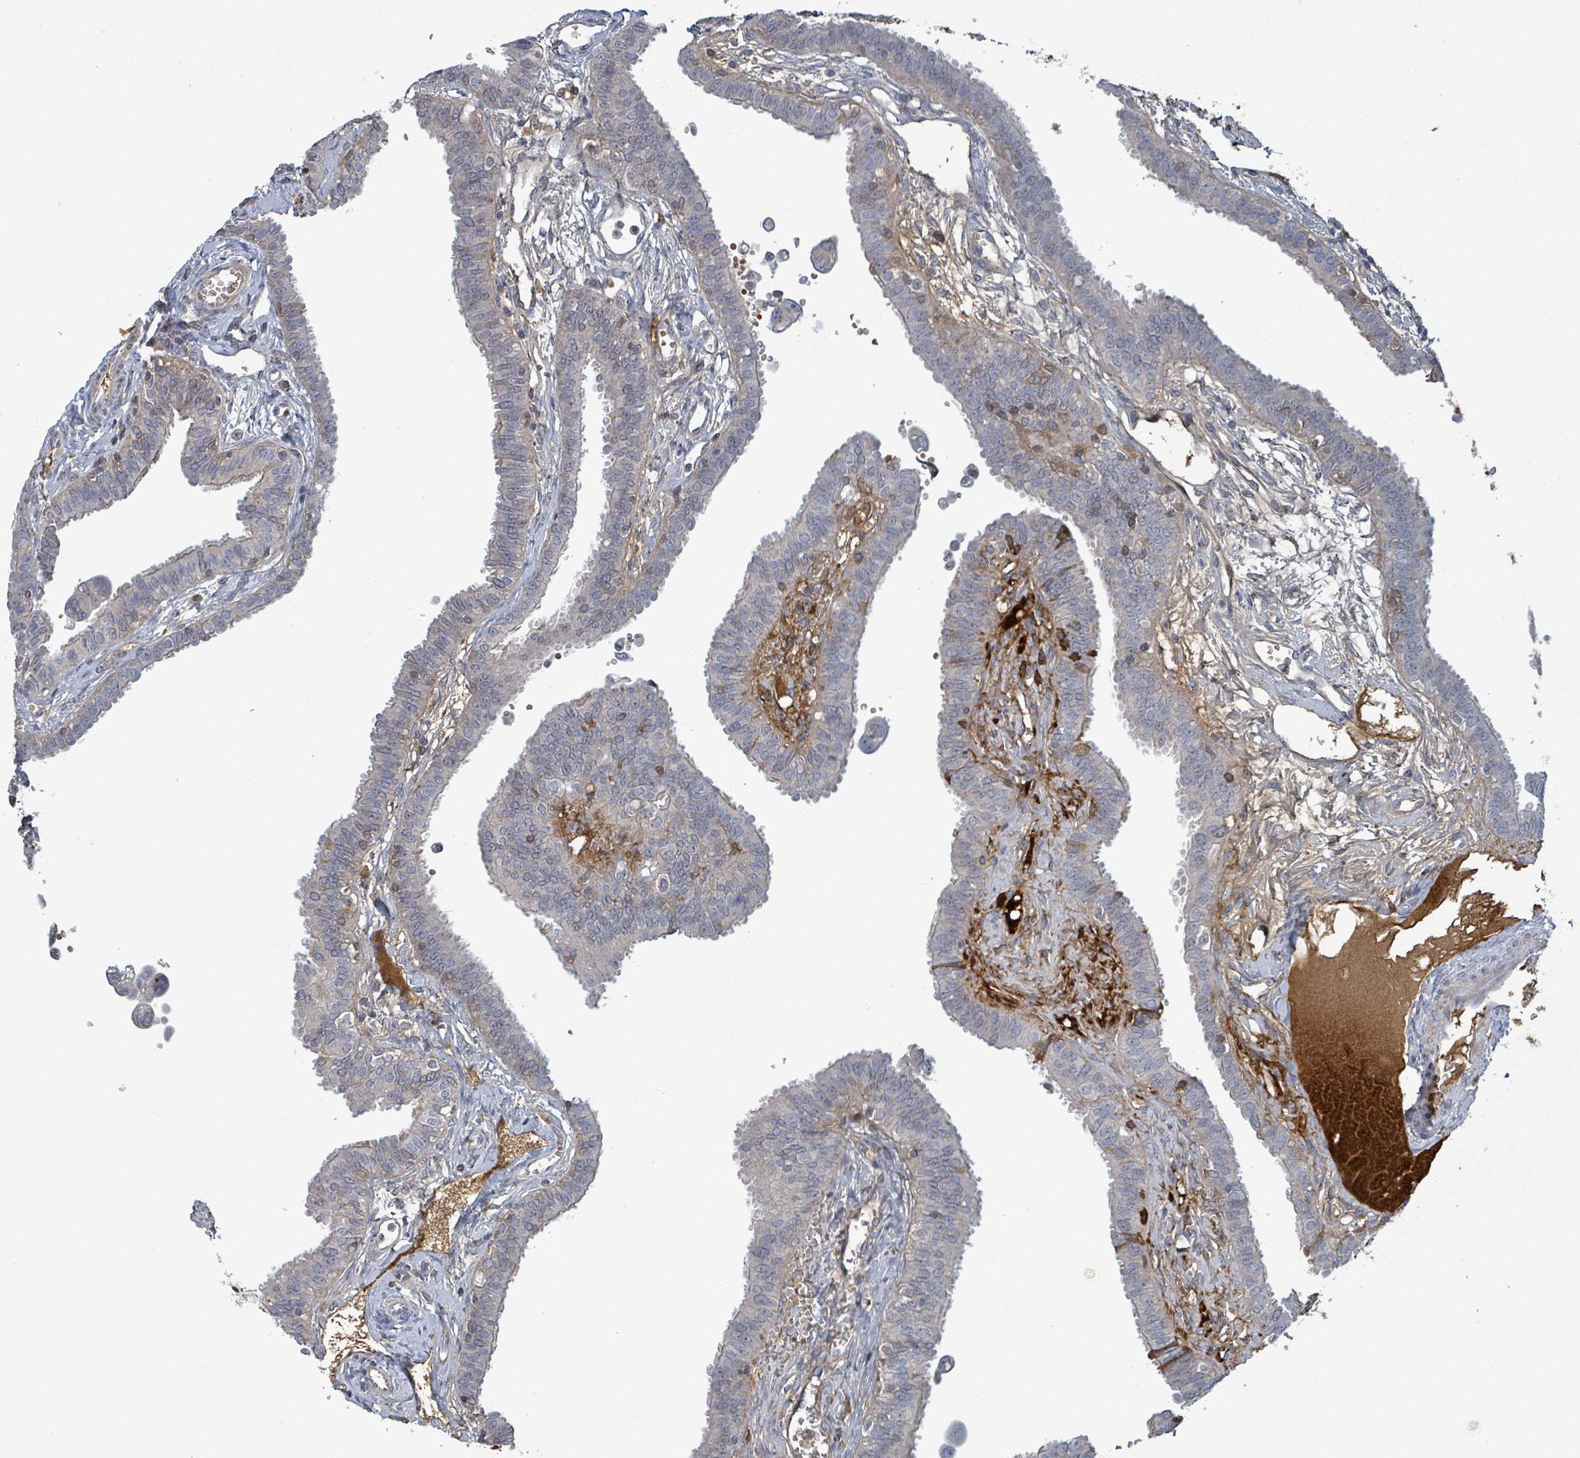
{"staining": {"intensity": "negative", "quantity": "none", "location": "none"}, "tissue": "fallopian tube", "cell_type": "Glandular cells", "image_type": "normal", "snomed": [{"axis": "morphology", "description": "Normal tissue, NOS"}, {"axis": "morphology", "description": "Carcinoma, NOS"}, {"axis": "topography", "description": "Fallopian tube"}, {"axis": "topography", "description": "Ovary"}], "caption": "Glandular cells show no significant protein staining in unremarkable fallopian tube.", "gene": "GRM8", "patient": {"sex": "female", "age": 59}}